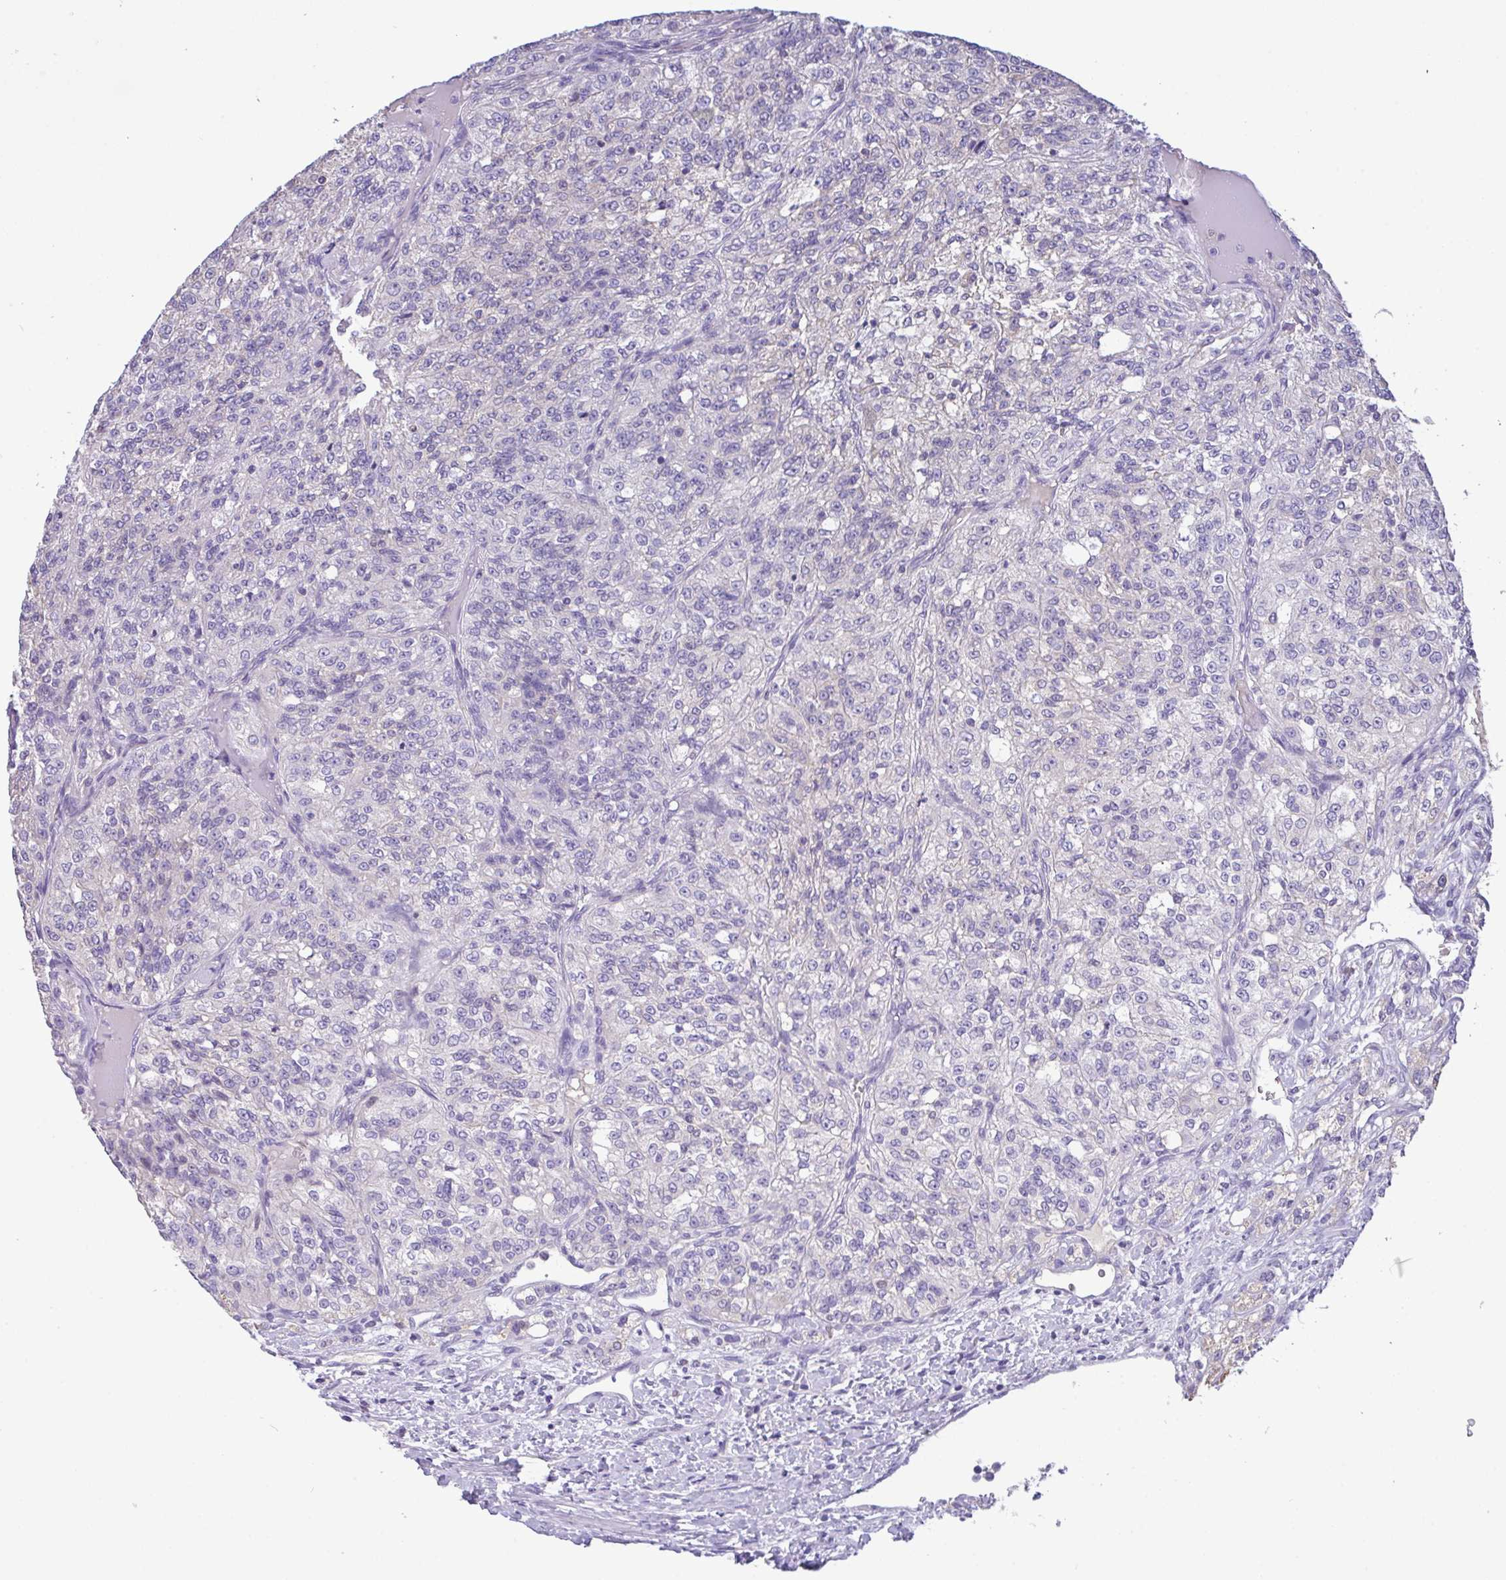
{"staining": {"intensity": "negative", "quantity": "none", "location": "none"}, "tissue": "renal cancer", "cell_type": "Tumor cells", "image_type": "cancer", "snomed": [{"axis": "morphology", "description": "Adenocarcinoma, NOS"}, {"axis": "topography", "description": "Kidney"}], "caption": "Immunohistochemistry of human renal cancer shows no positivity in tumor cells.", "gene": "CA10", "patient": {"sex": "female", "age": 63}}